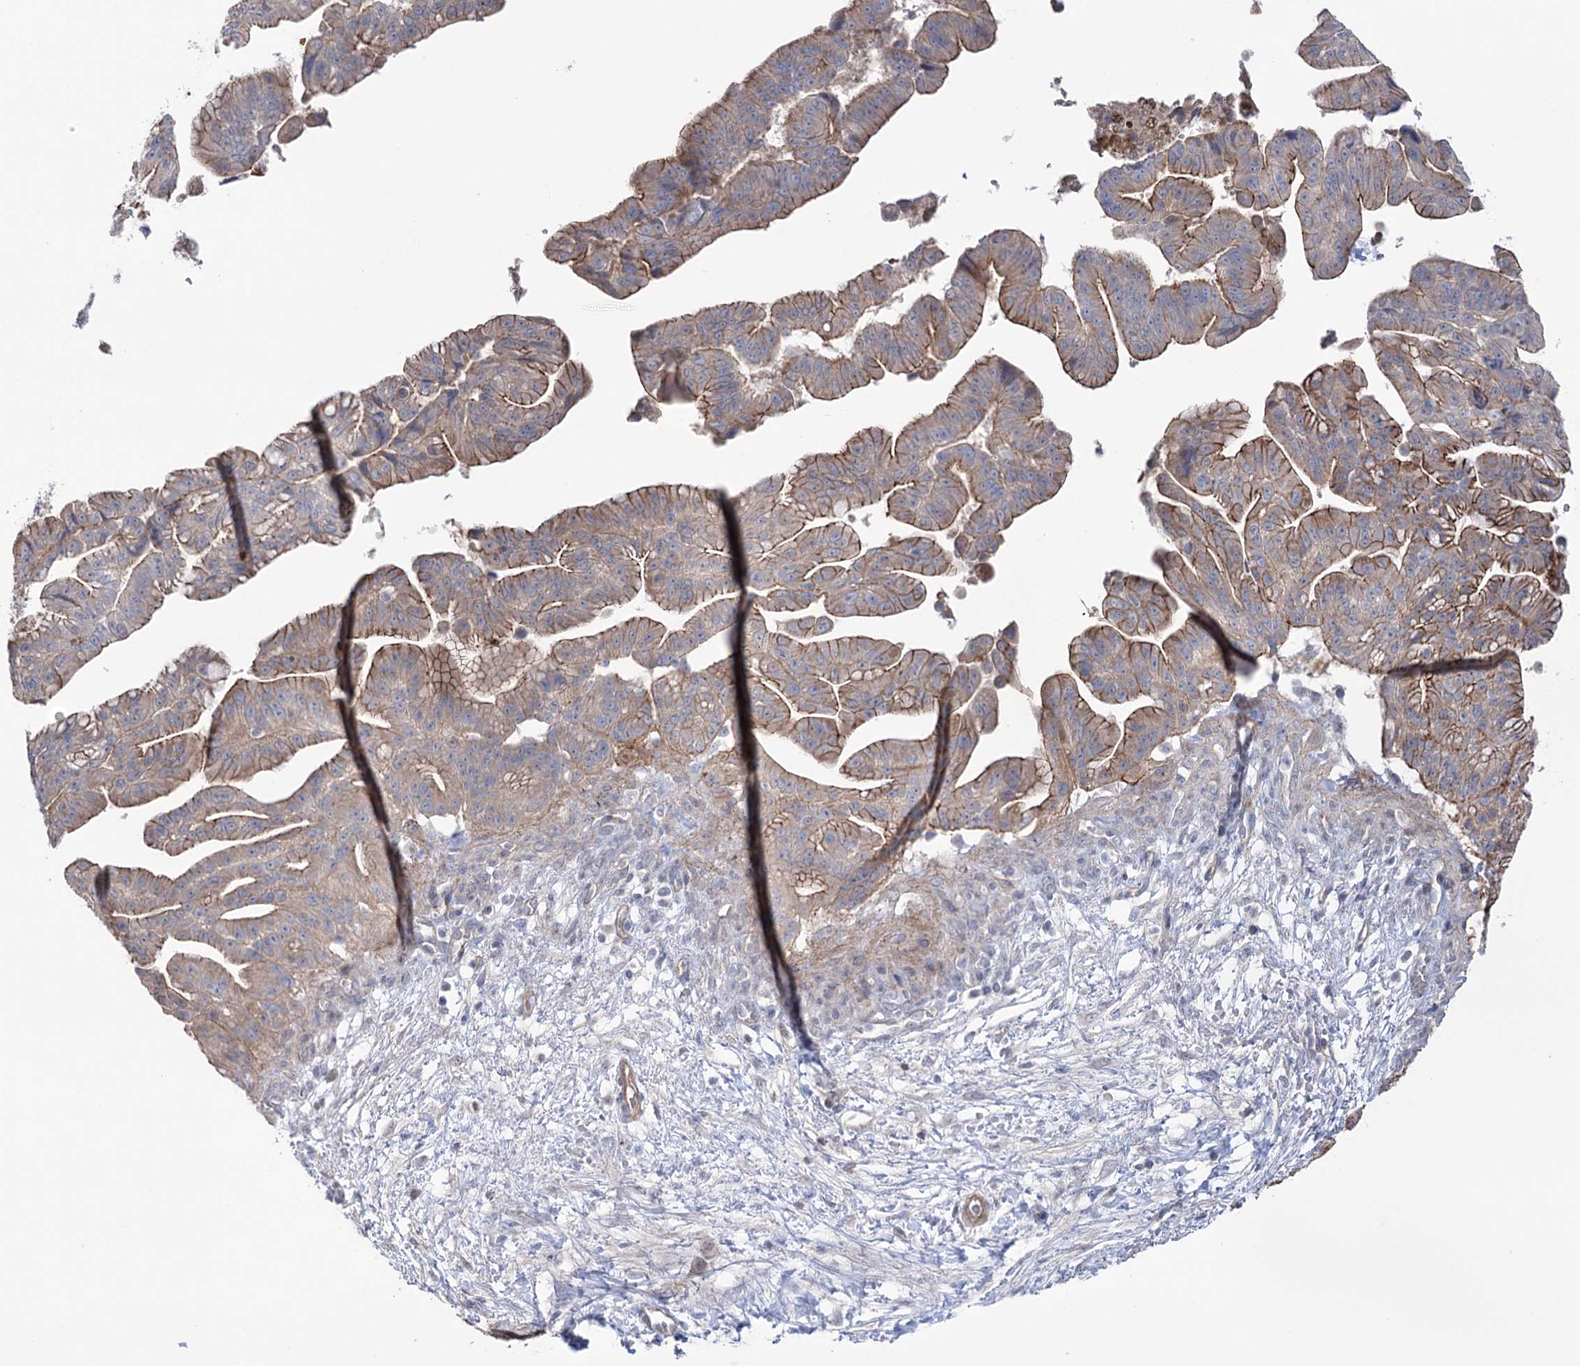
{"staining": {"intensity": "moderate", "quantity": "25%-75%", "location": "cytoplasmic/membranous"}, "tissue": "pancreatic cancer", "cell_type": "Tumor cells", "image_type": "cancer", "snomed": [{"axis": "morphology", "description": "Adenocarcinoma, NOS"}, {"axis": "topography", "description": "Pancreas"}], "caption": "IHC (DAB (3,3'-diaminobenzidine)) staining of pancreatic adenocarcinoma displays moderate cytoplasmic/membranous protein staining in about 25%-75% of tumor cells. (DAB (3,3'-diaminobenzidine) IHC with brightfield microscopy, high magnification).", "gene": "TRIM71", "patient": {"sex": "male", "age": 68}}